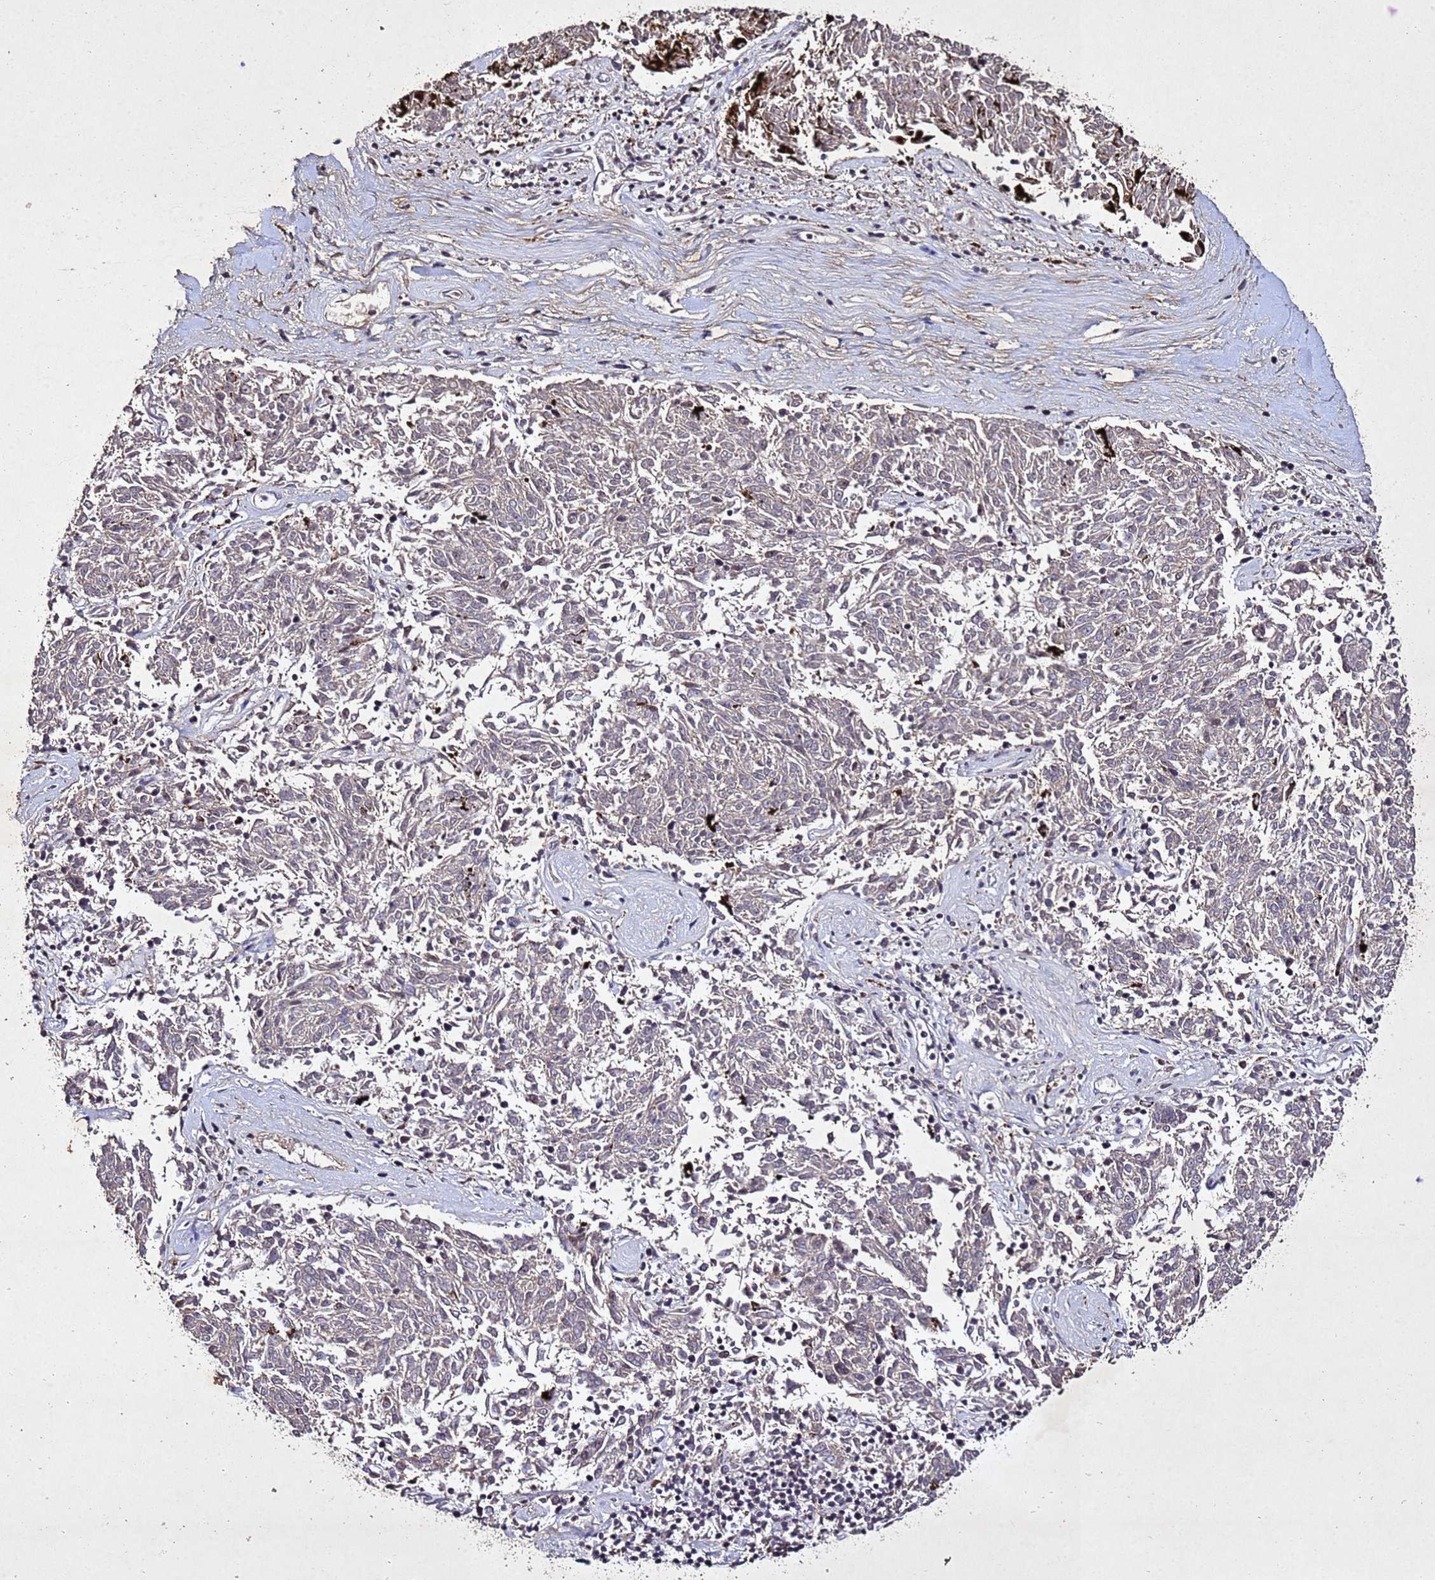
{"staining": {"intensity": "weak", "quantity": "<25%", "location": "cytoplasmic/membranous"}, "tissue": "melanoma", "cell_type": "Tumor cells", "image_type": "cancer", "snomed": [{"axis": "morphology", "description": "Malignant melanoma, NOS"}, {"axis": "topography", "description": "Skin"}], "caption": "Melanoma was stained to show a protein in brown. There is no significant positivity in tumor cells.", "gene": "SV2B", "patient": {"sex": "female", "age": 72}}